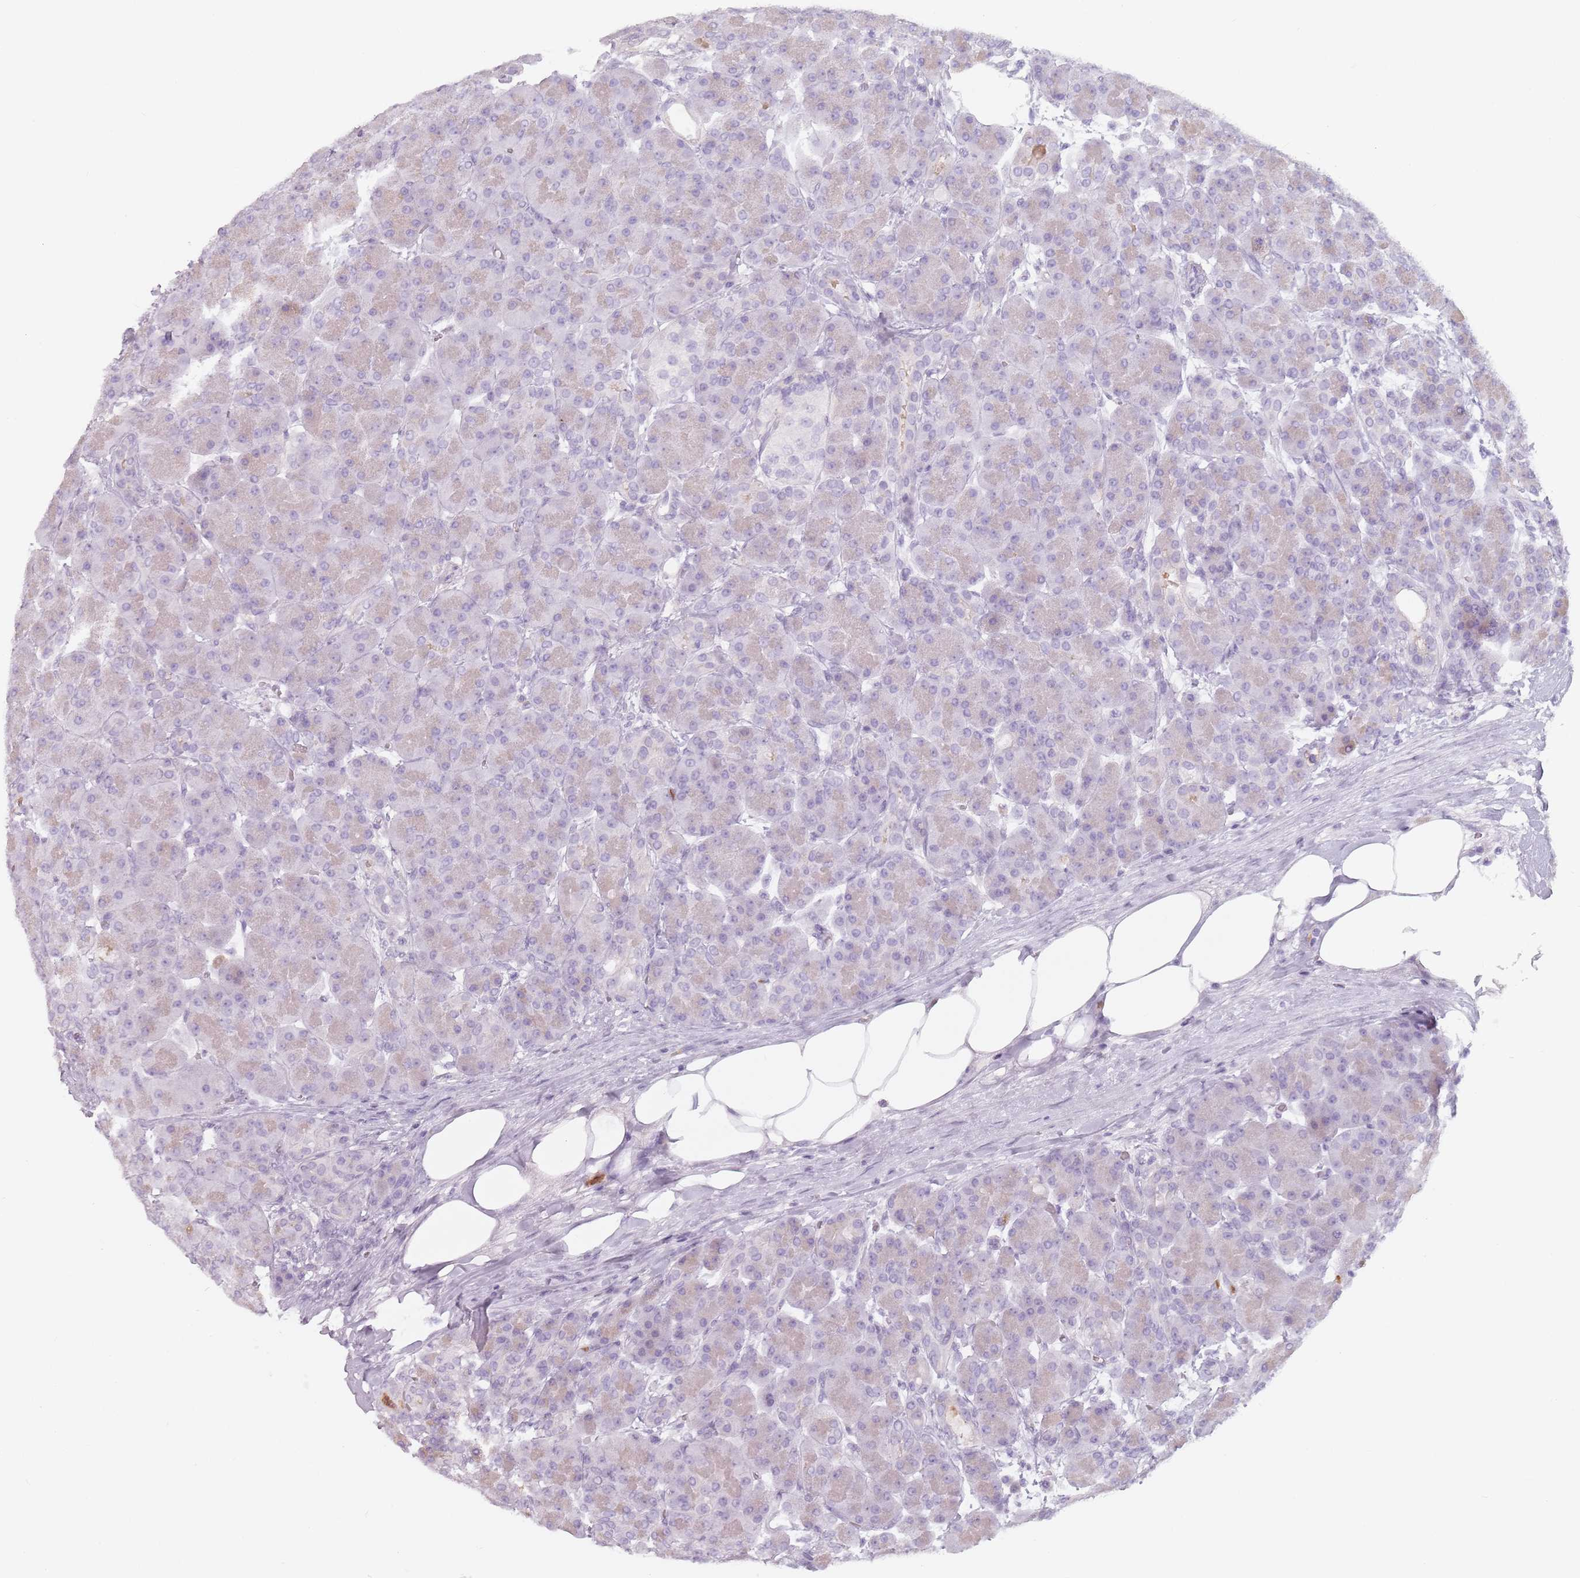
{"staining": {"intensity": "weak", "quantity": "<25%", "location": "cytoplasmic/membranous"}, "tissue": "pancreas", "cell_type": "Exocrine glandular cells", "image_type": "normal", "snomed": [{"axis": "morphology", "description": "Normal tissue, NOS"}, {"axis": "topography", "description": "Pancreas"}], "caption": "Immunohistochemical staining of unremarkable human pancreas shows no significant staining in exocrine glandular cells.", "gene": "ZNF584", "patient": {"sex": "male", "age": 63}}